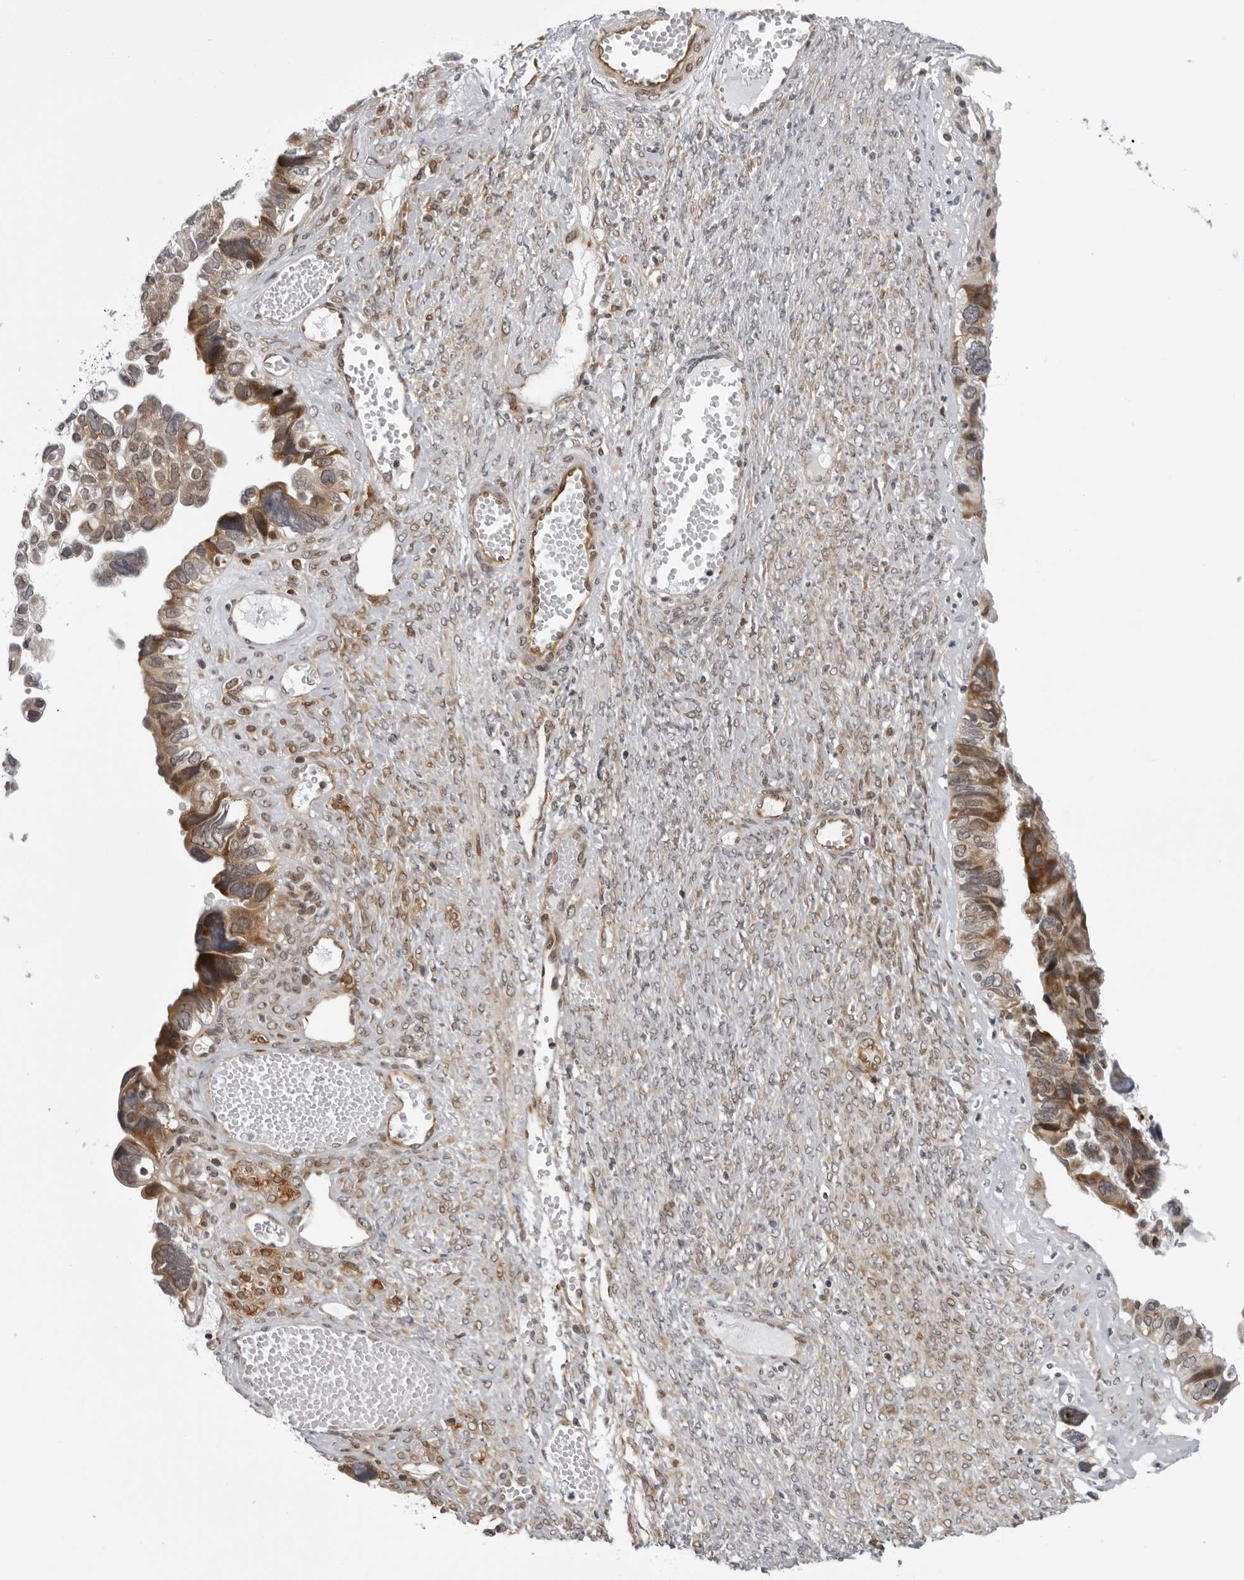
{"staining": {"intensity": "moderate", "quantity": ">75%", "location": "cytoplasmic/membranous"}, "tissue": "ovarian cancer", "cell_type": "Tumor cells", "image_type": "cancer", "snomed": [{"axis": "morphology", "description": "Cystadenocarcinoma, serous, NOS"}, {"axis": "topography", "description": "Ovary"}], "caption": "A histopathology image of ovarian serous cystadenocarcinoma stained for a protein reveals moderate cytoplasmic/membranous brown staining in tumor cells.", "gene": "GCSAML", "patient": {"sex": "female", "age": 79}}